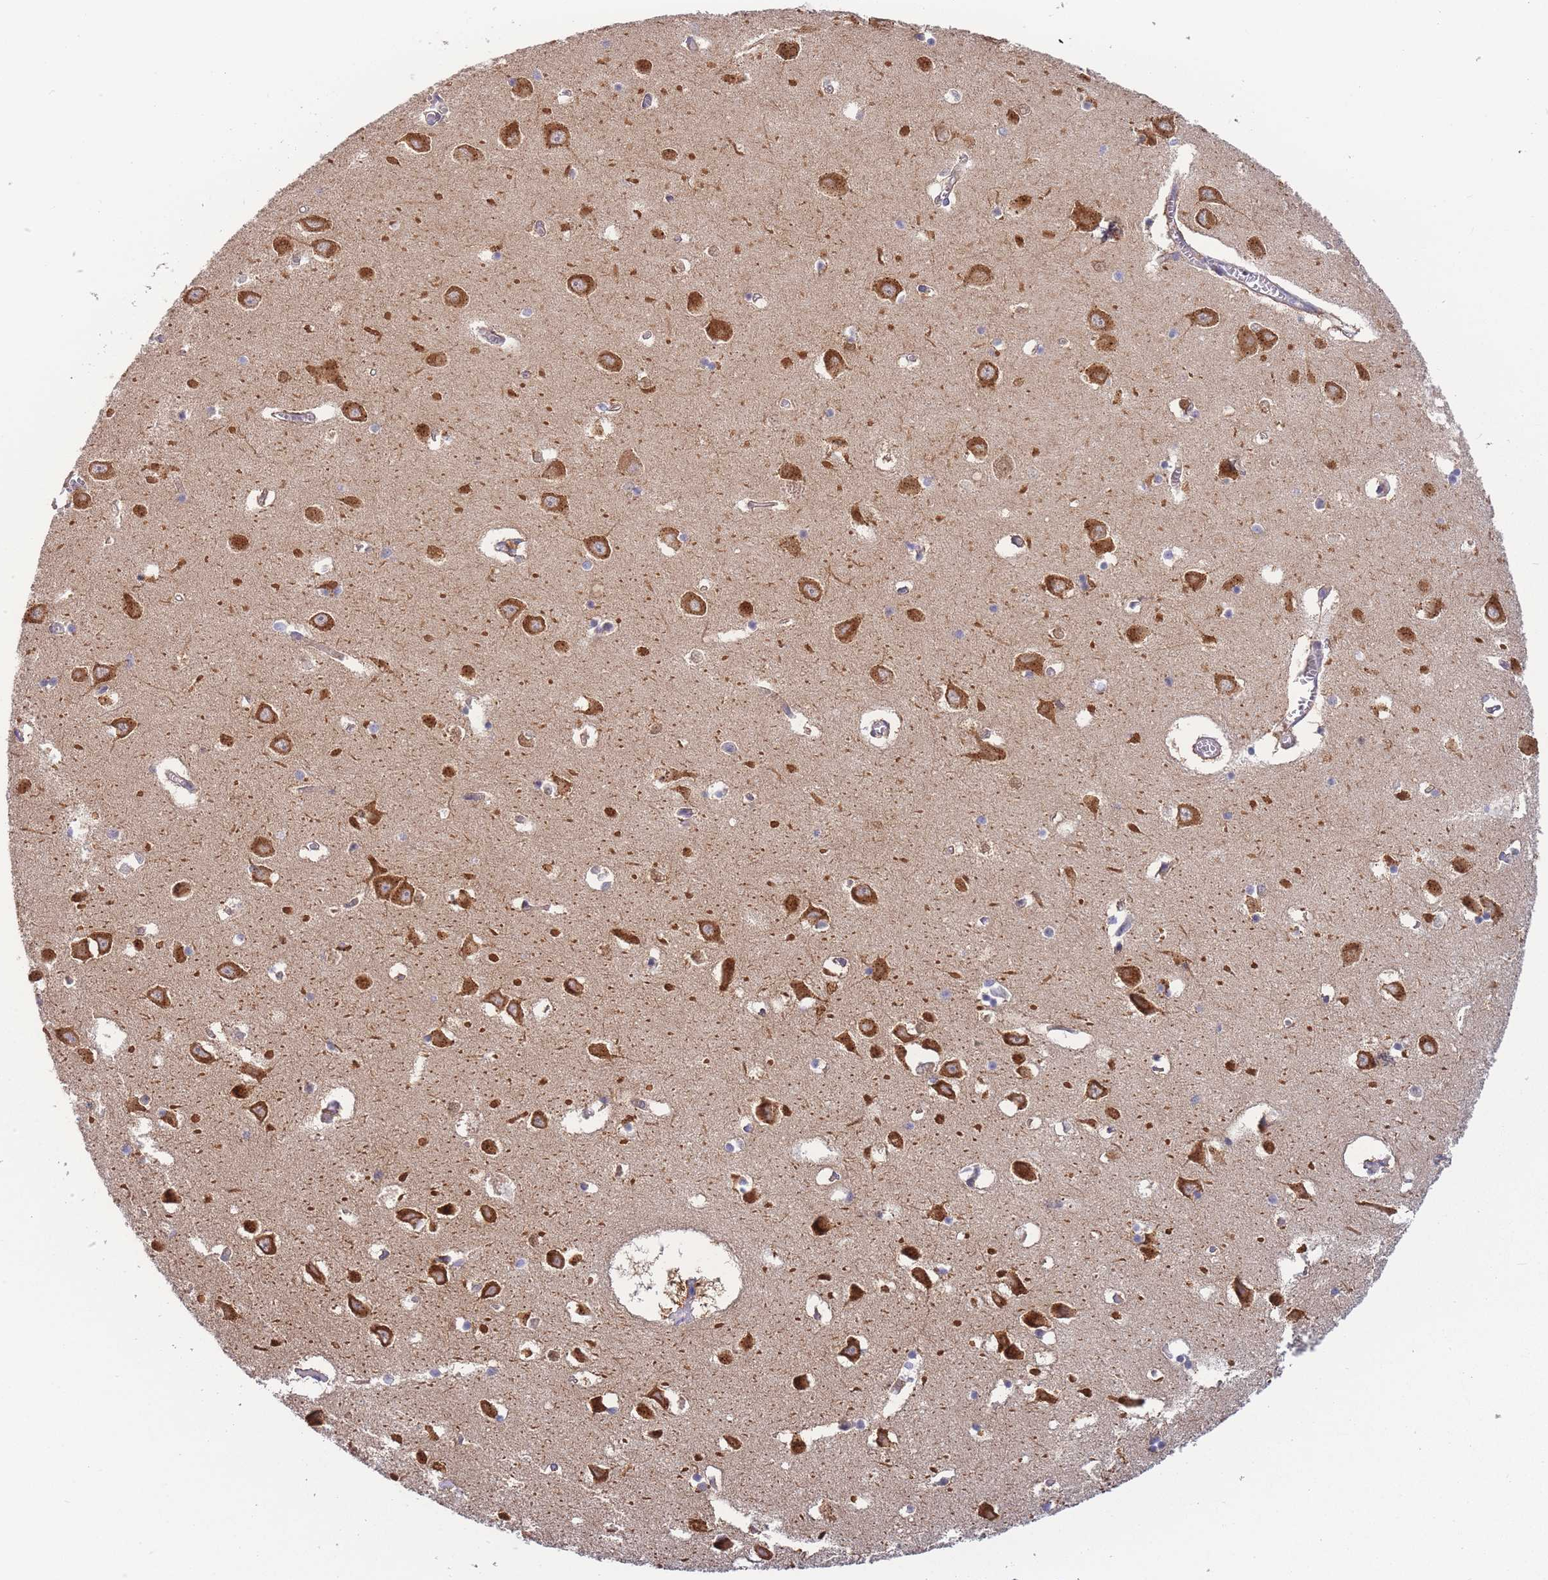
{"staining": {"intensity": "moderate", "quantity": "<25%", "location": "cytoplasmic/membranous"}, "tissue": "hippocampus", "cell_type": "Glial cells", "image_type": "normal", "snomed": [{"axis": "morphology", "description": "Normal tissue, NOS"}, {"axis": "topography", "description": "Hippocampus"}], "caption": "A micrograph of hippocampus stained for a protein reveals moderate cytoplasmic/membranous brown staining in glial cells.", "gene": "SPHKAP", "patient": {"sex": "male", "age": 70}}